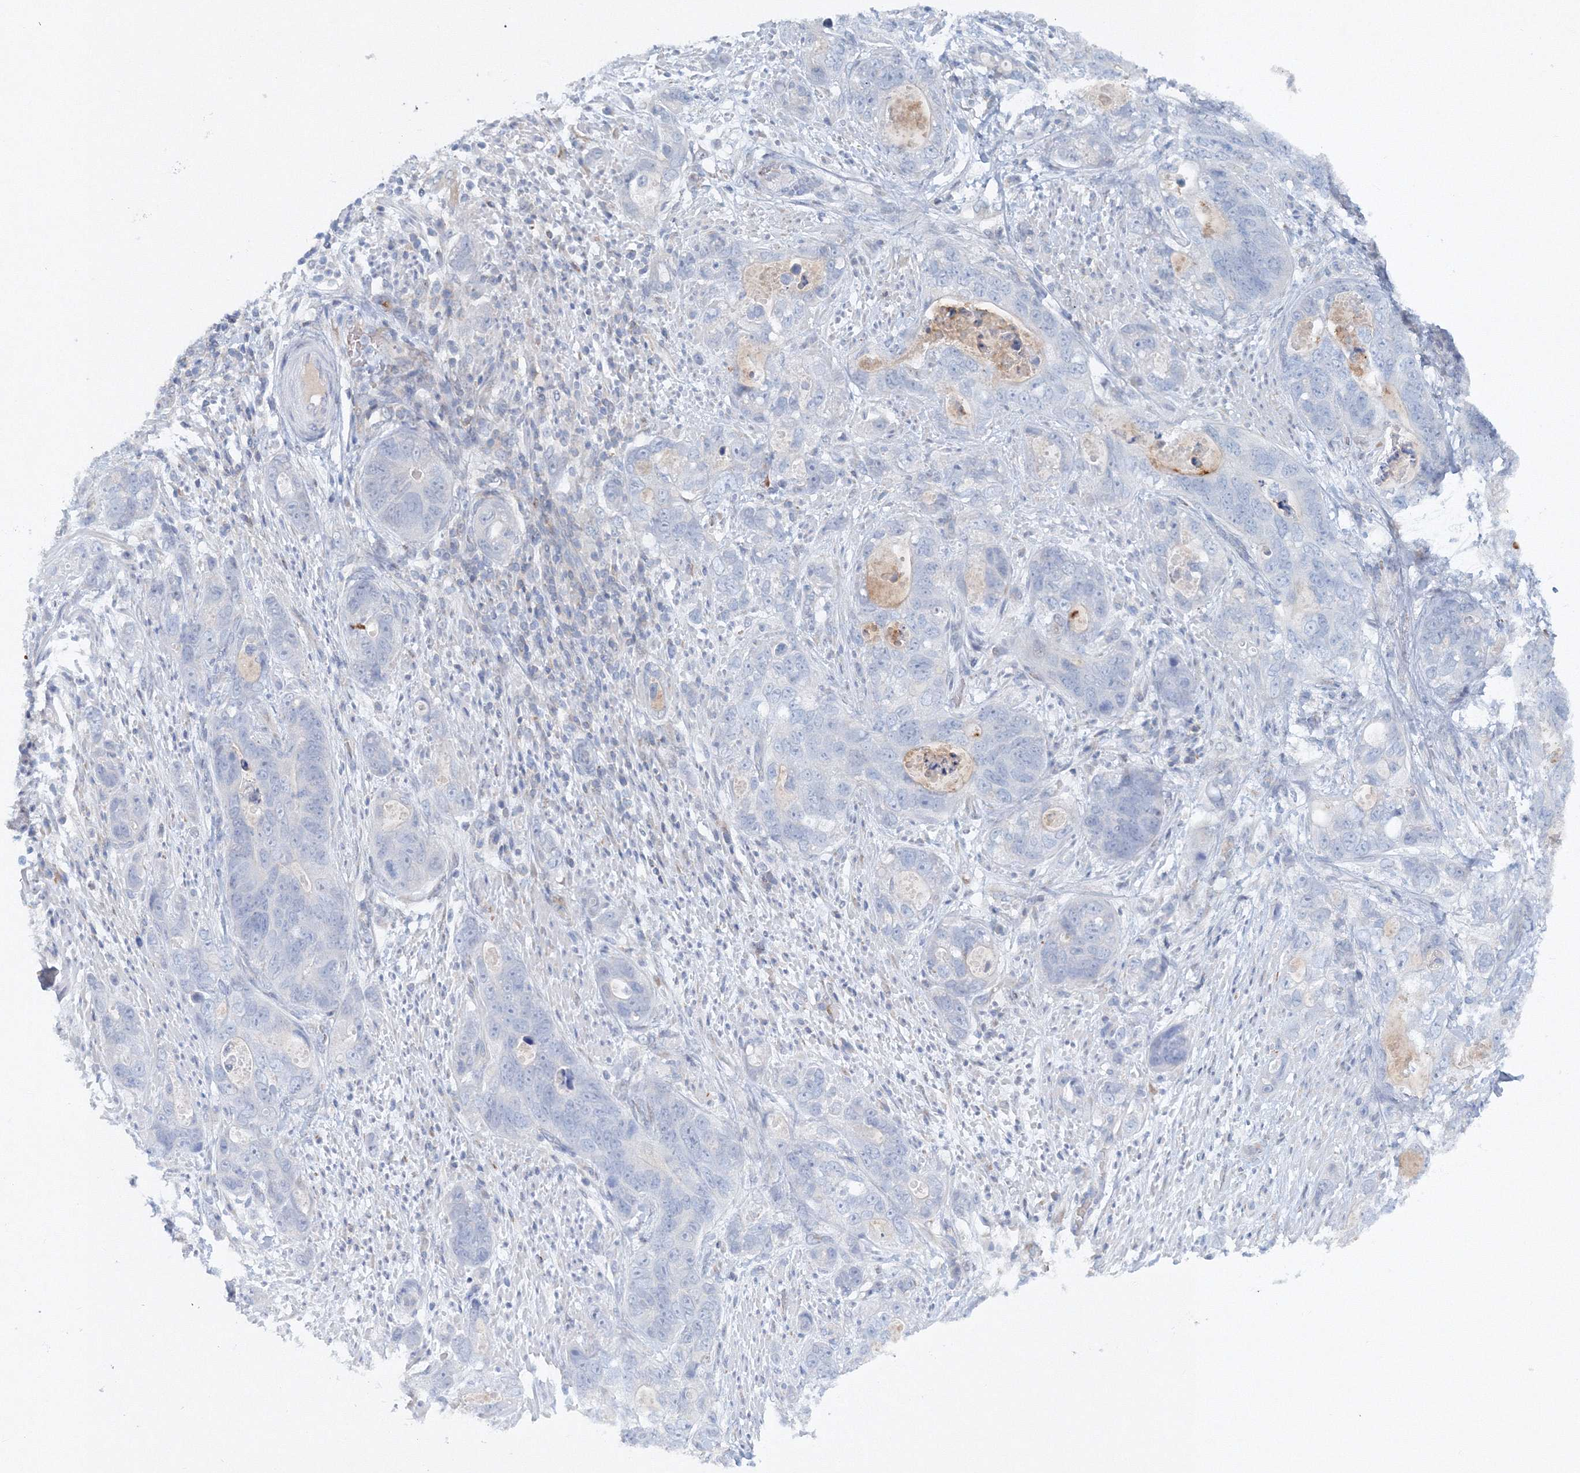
{"staining": {"intensity": "negative", "quantity": "none", "location": "none"}, "tissue": "stomach cancer", "cell_type": "Tumor cells", "image_type": "cancer", "snomed": [{"axis": "morphology", "description": "Adenocarcinoma, NOS"}, {"axis": "topography", "description": "Stomach"}], "caption": "Tumor cells are negative for protein expression in human stomach cancer.", "gene": "SH3BP5", "patient": {"sex": "female", "age": 89}}